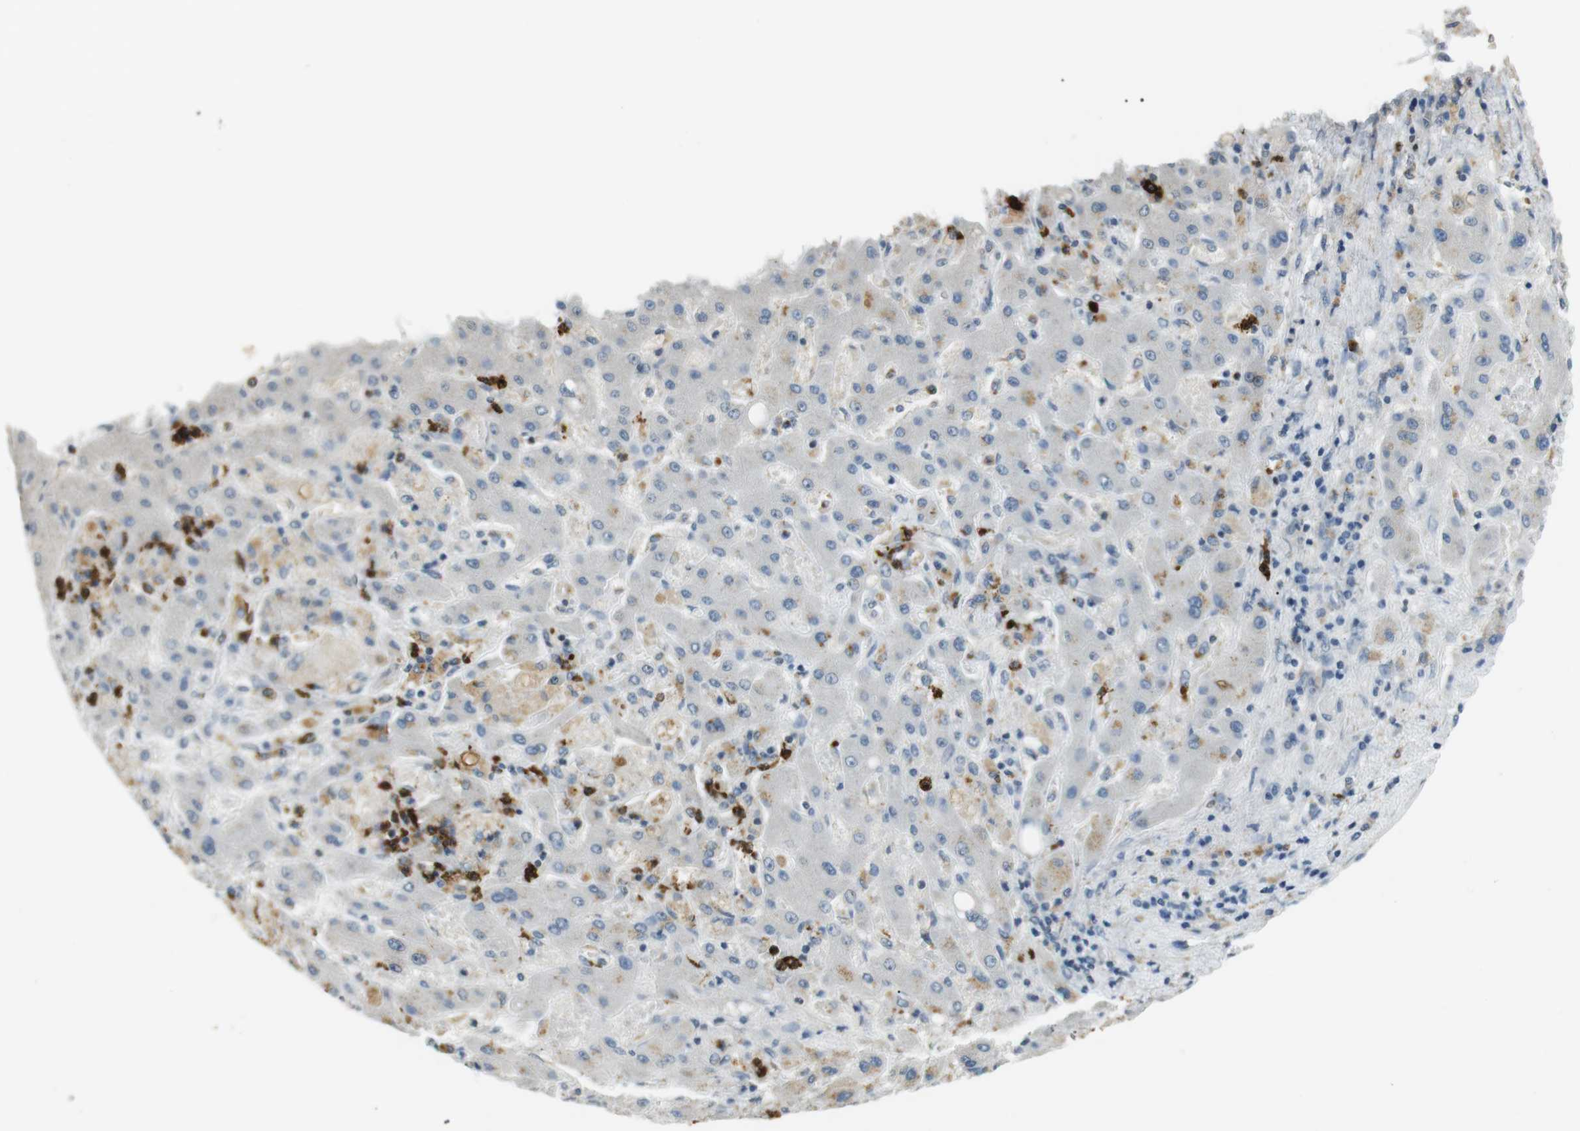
{"staining": {"intensity": "negative", "quantity": "none", "location": "none"}, "tissue": "liver cancer", "cell_type": "Tumor cells", "image_type": "cancer", "snomed": [{"axis": "morphology", "description": "Cholangiocarcinoma"}, {"axis": "topography", "description": "Liver"}], "caption": "A high-resolution photomicrograph shows IHC staining of liver cancer, which reveals no significant positivity in tumor cells.", "gene": "GZMM", "patient": {"sex": "male", "age": 50}}